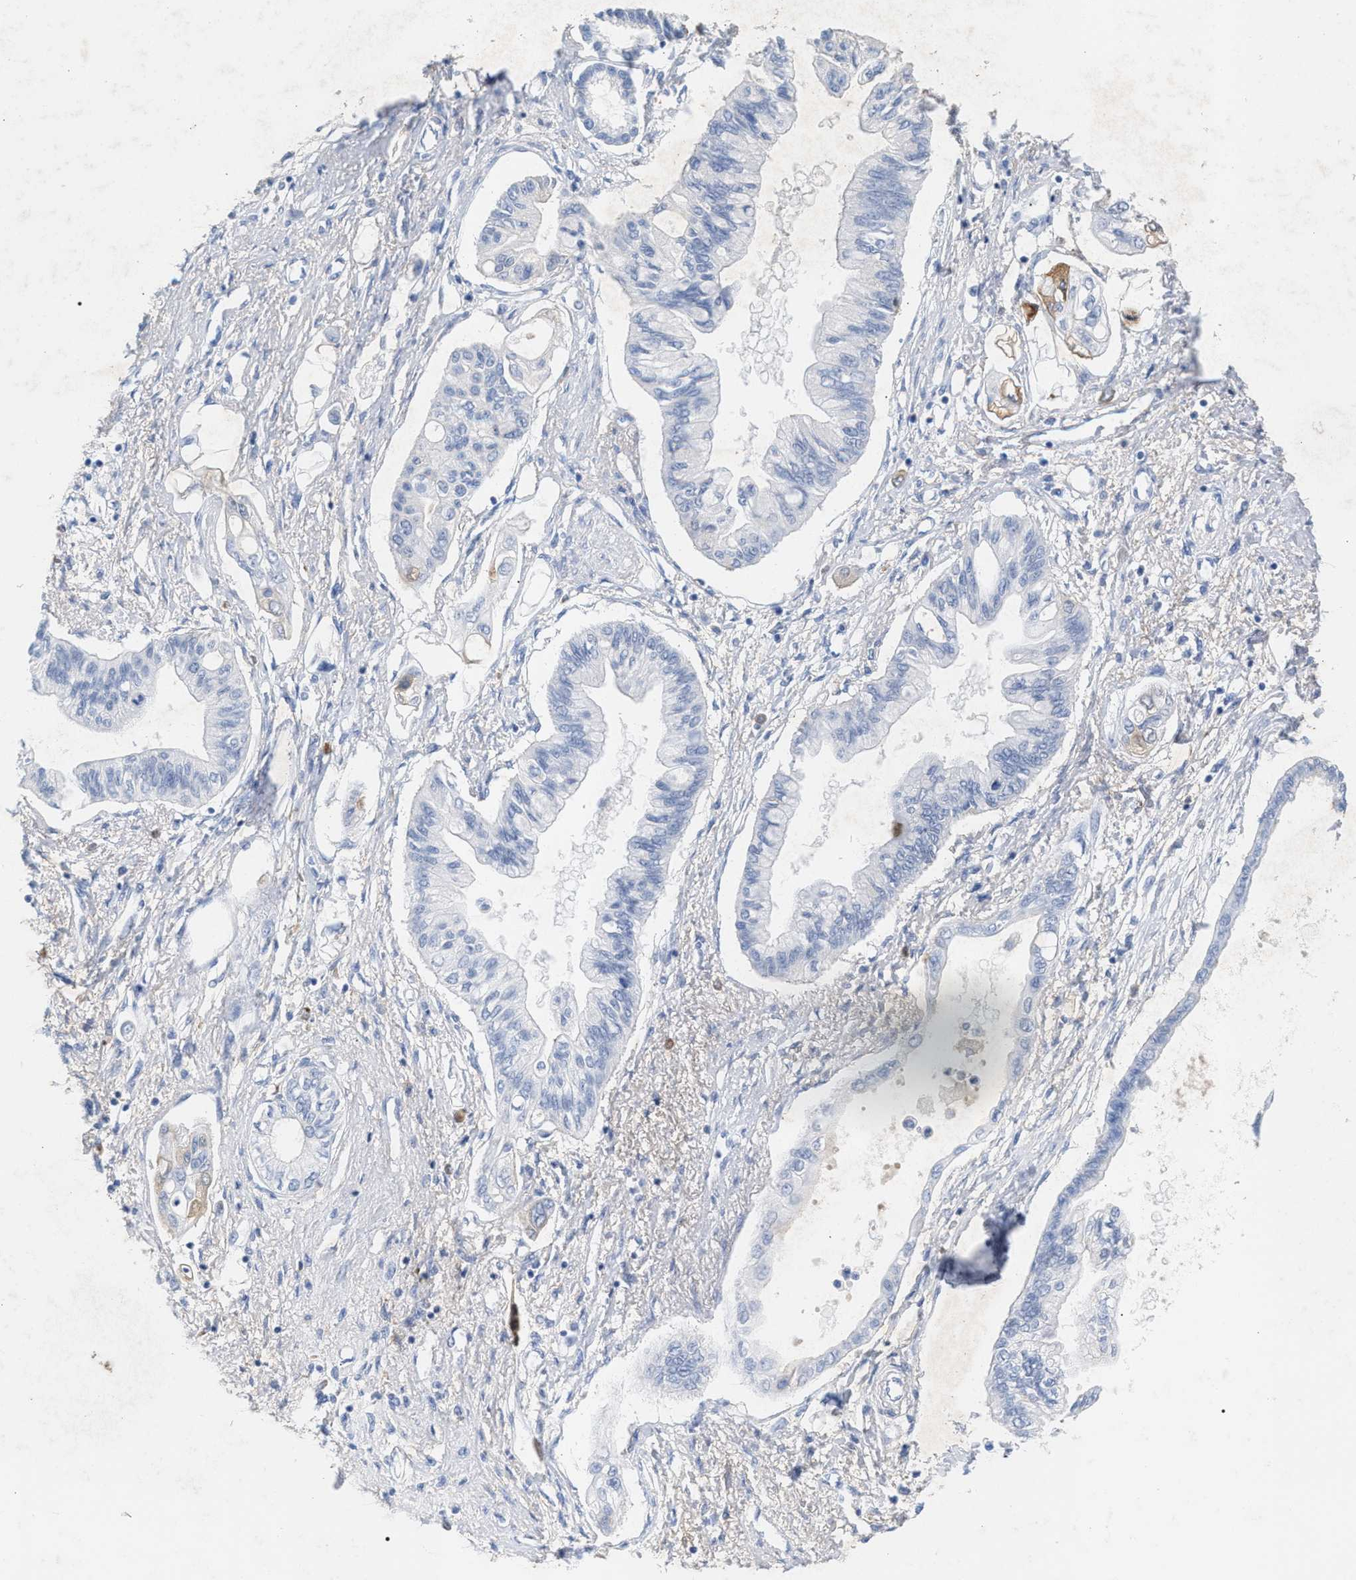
{"staining": {"intensity": "negative", "quantity": "none", "location": "none"}, "tissue": "pancreatic cancer", "cell_type": "Tumor cells", "image_type": "cancer", "snomed": [{"axis": "morphology", "description": "Adenocarcinoma, NOS"}, {"axis": "topography", "description": "Pancreas"}], "caption": "This histopathology image is of pancreatic cancer stained with immunohistochemistry (IHC) to label a protein in brown with the nuclei are counter-stained blue. There is no positivity in tumor cells. The staining is performed using DAB brown chromogen with nuclei counter-stained in using hematoxylin.", "gene": "APOH", "patient": {"sex": "female", "age": 77}}